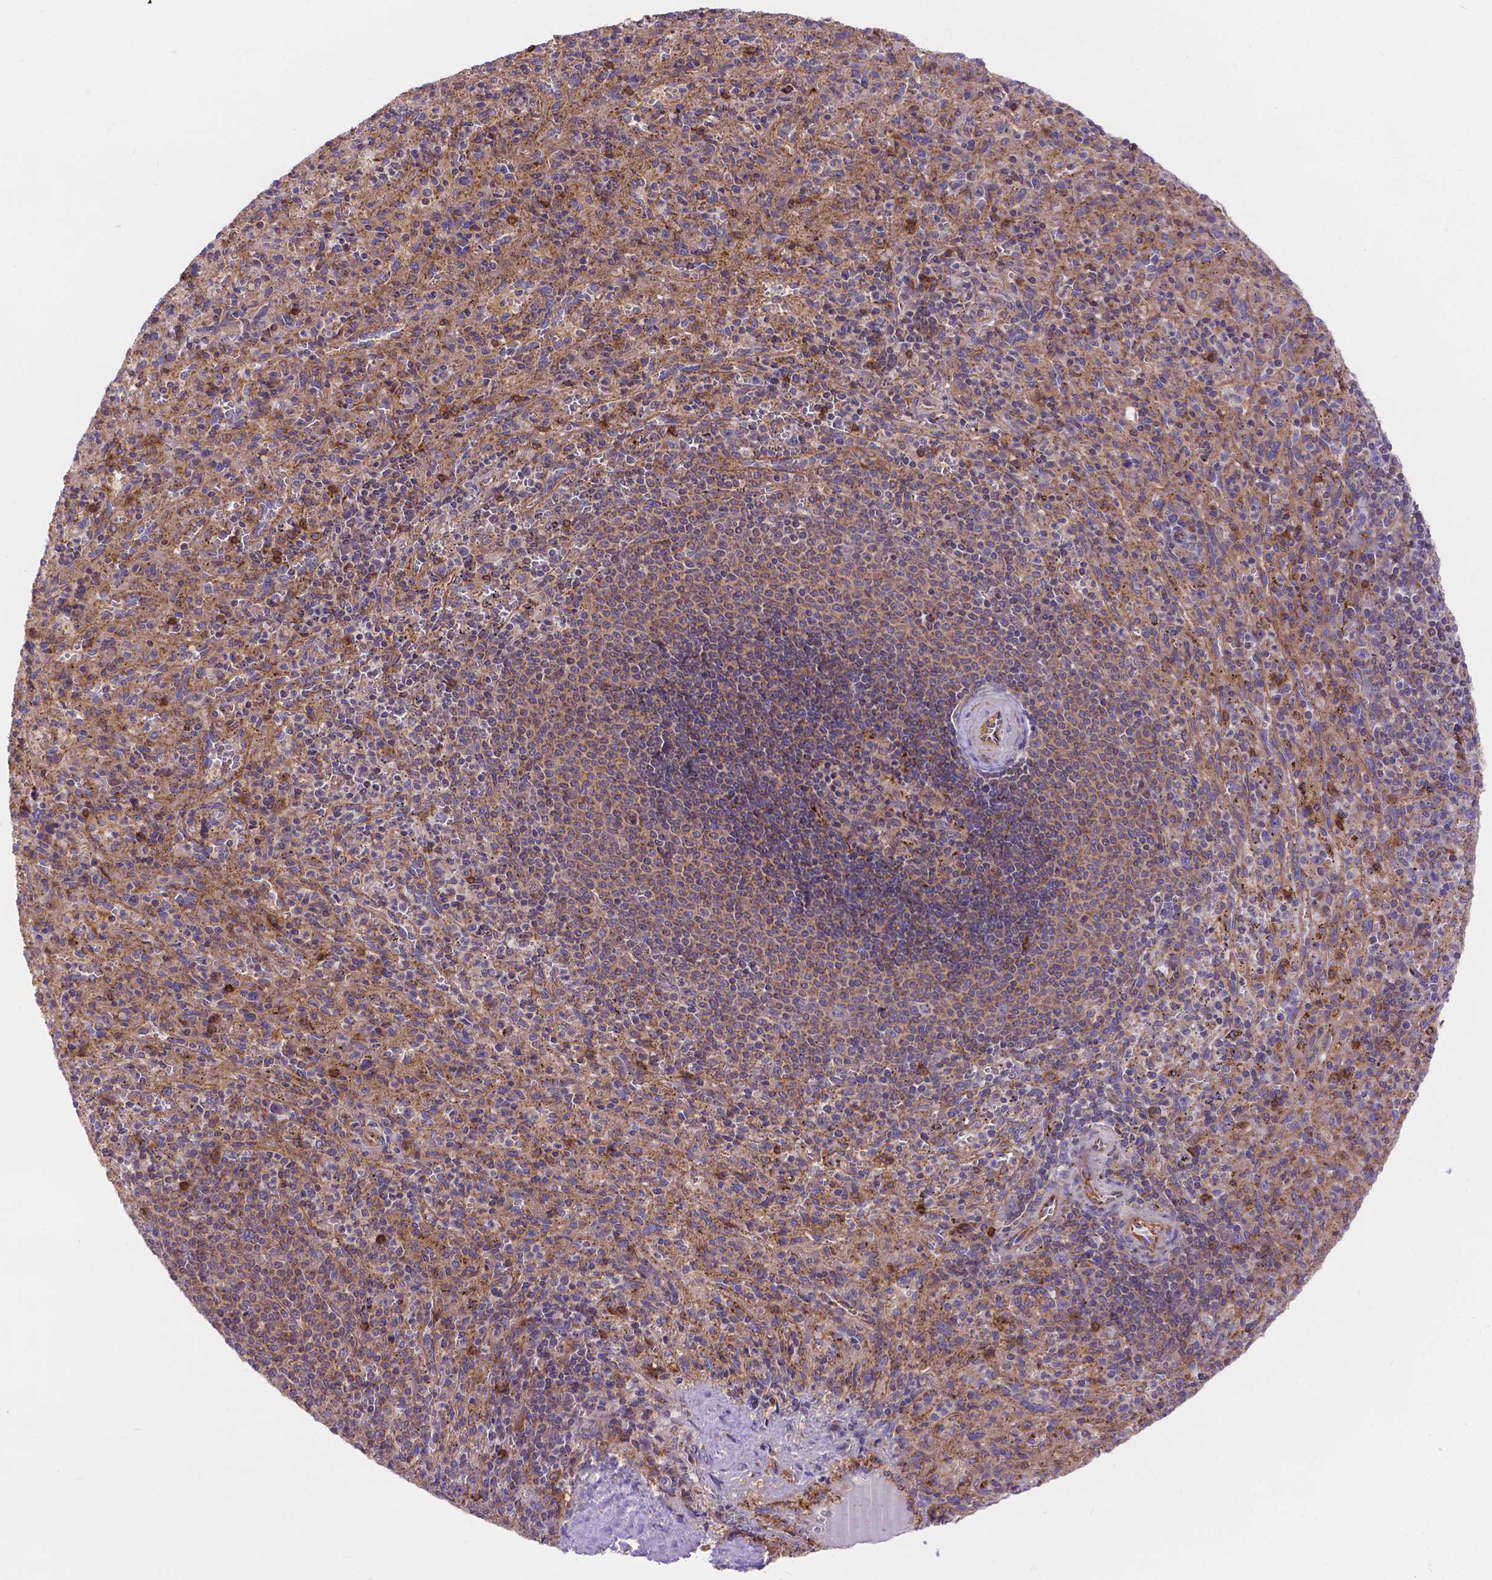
{"staining": {"intensity": "weak", "quantity": "<25%", "location": "cytoplasmic/membranous"}, "tissue": "spleen", "cell_type": "Cells in red pulp", "image_type": "normal", "snomed": [{"axis": "morphology", "description": "Normal tissue, NOS"}, {"axis": "topography", "description": "Spleen"}], "caption": "Cells in red pulp are negative for protein expression in normal human spleen. (Brightfield microscopy of DAB IHC at high magnification).", "gene": "AK3", "patient": {"sex": "male", "age": 57}}